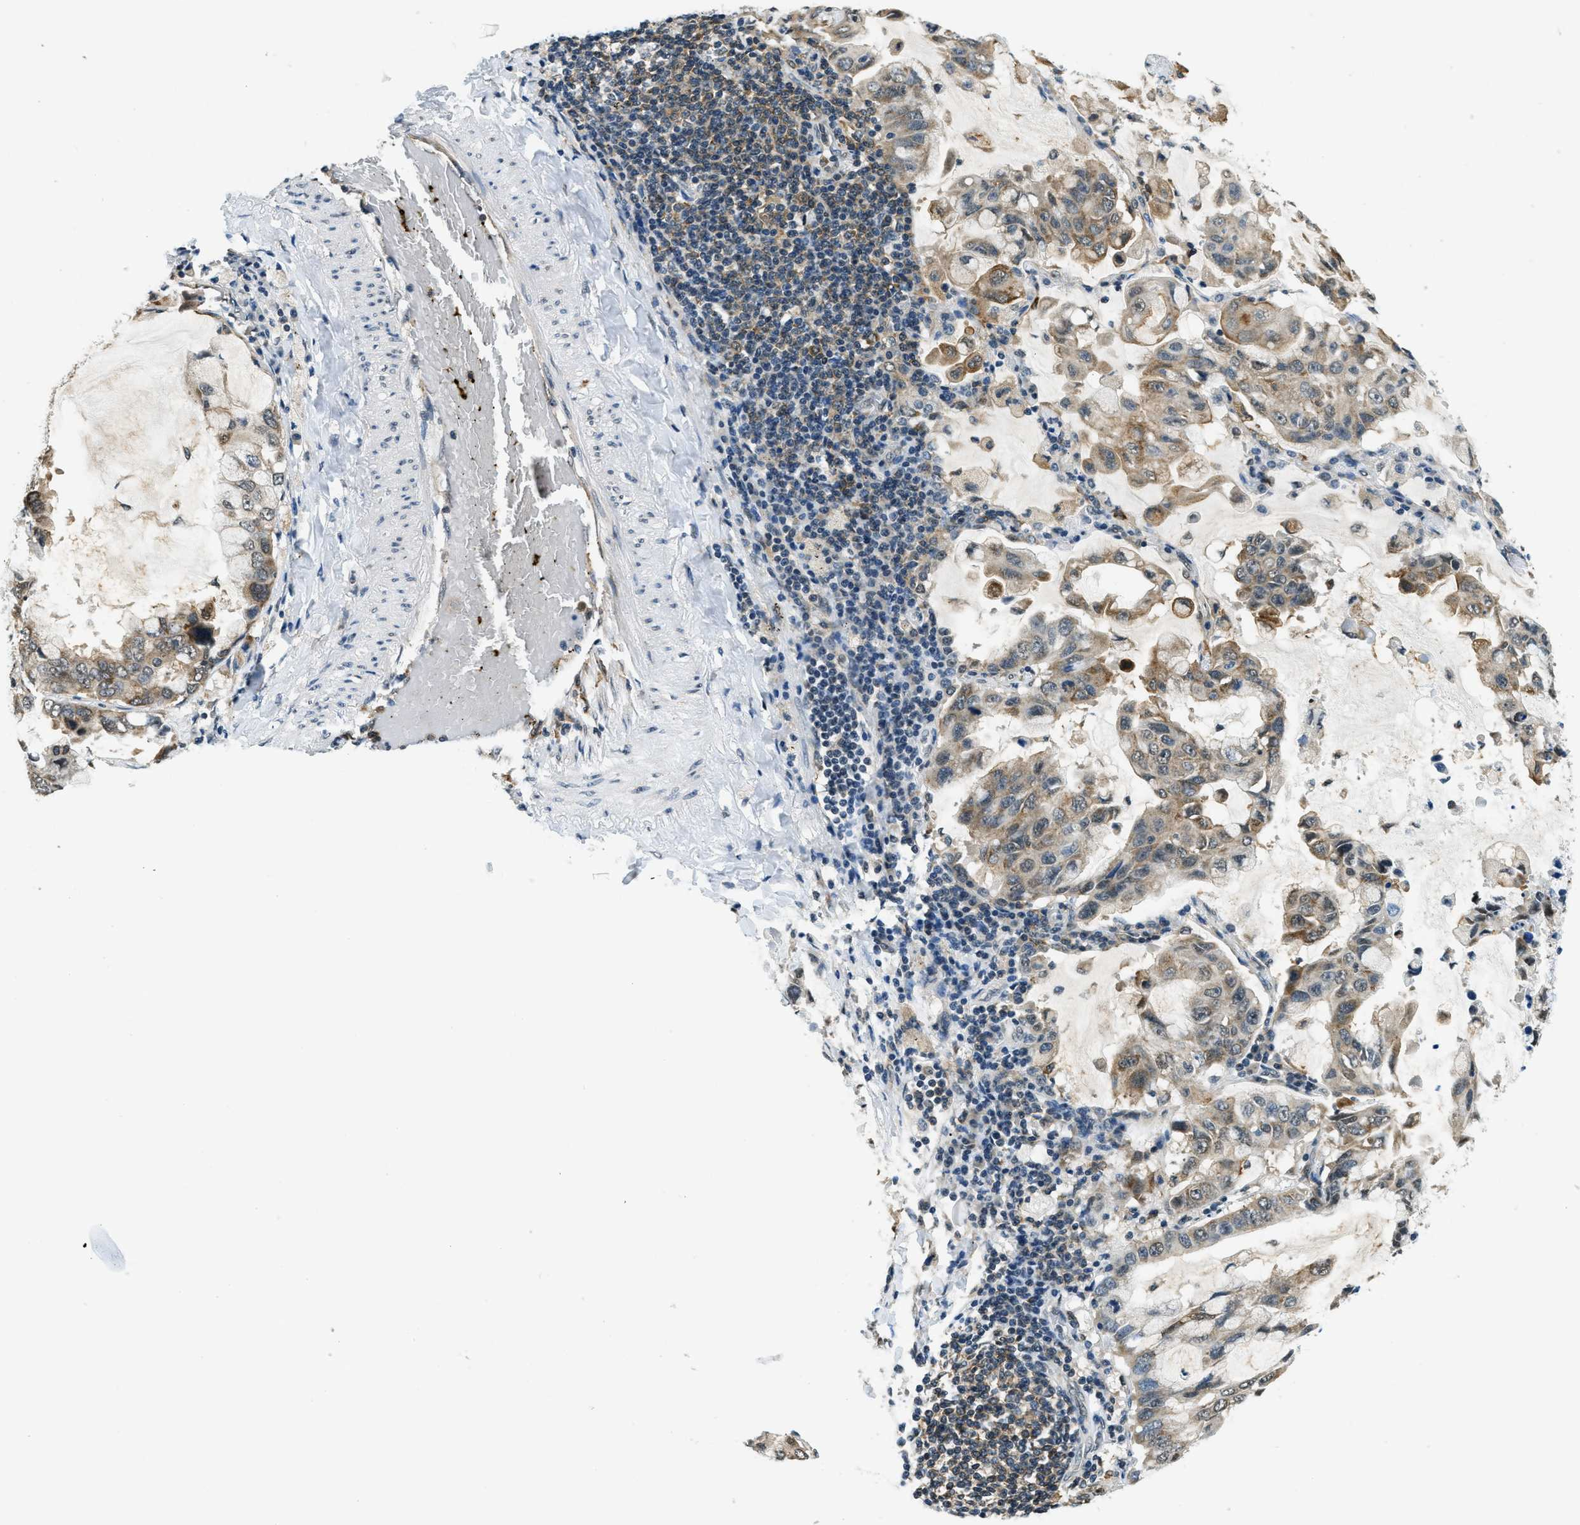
{"staining": {"intensity": "moderate", "quantity": "<25%", "location": "cytoplasmic/membranous"}, "tissue": "lung cancer", "cell_type": "Tumor cells", "image_type": "cancer", "snomed": [{"axis": "morphology", "description": "Adenocarcinoma, NOS"}, {"axis": "topography", "description": "Lung"}], "caption": "IHC micrograph of neoplastic tissue: adenocarcinoma (lung) stained using immunohistochemistry demonstrates low levels of moderate protein expression localized specifically in the cytoplasmic/membranous of tumor cells, appearing as a cytoplasmic/membranous brown color.", "gene": "RAB11FIP1", "patient": {"sex": "male", "age": 64}}